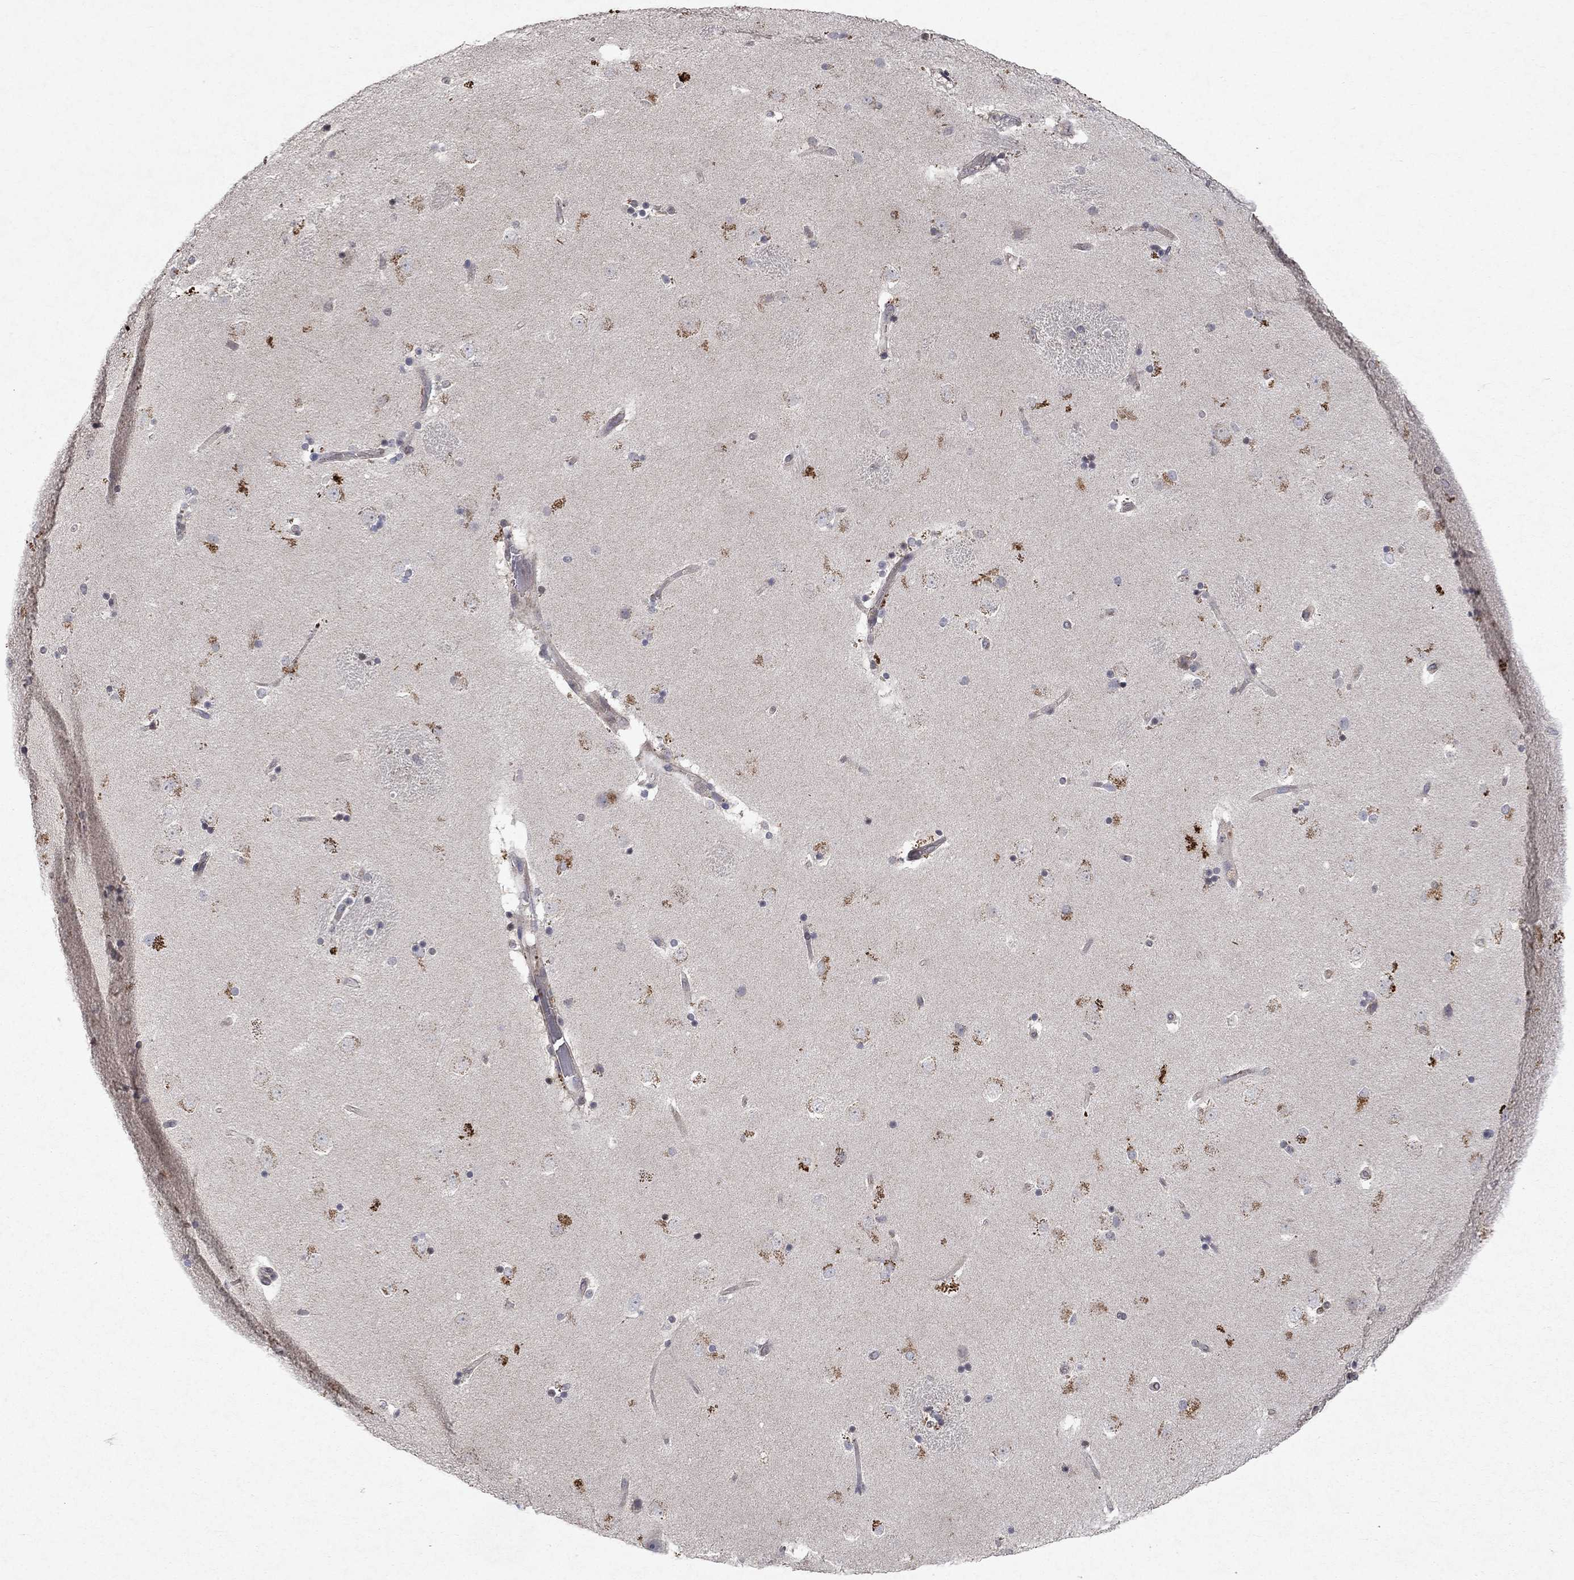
{"staining": {"intensity": "negative", "quantity": "none", "location": "none"}, "tissue": "caudate", "cell_type": "Glial cells", "image_type": "normal", "snomed": [{"axis": "morphology", "description": "Normal tissue, NOS"}, {"axis": "topography", "description": "Lateral ventricle wall"}], "caption": "Glial cells are negative for brown protein staining in benign caudate. (DAB IHC, high magnification).", "gene": "TTC38", "patient": {"sex": "male", "age": 51}}